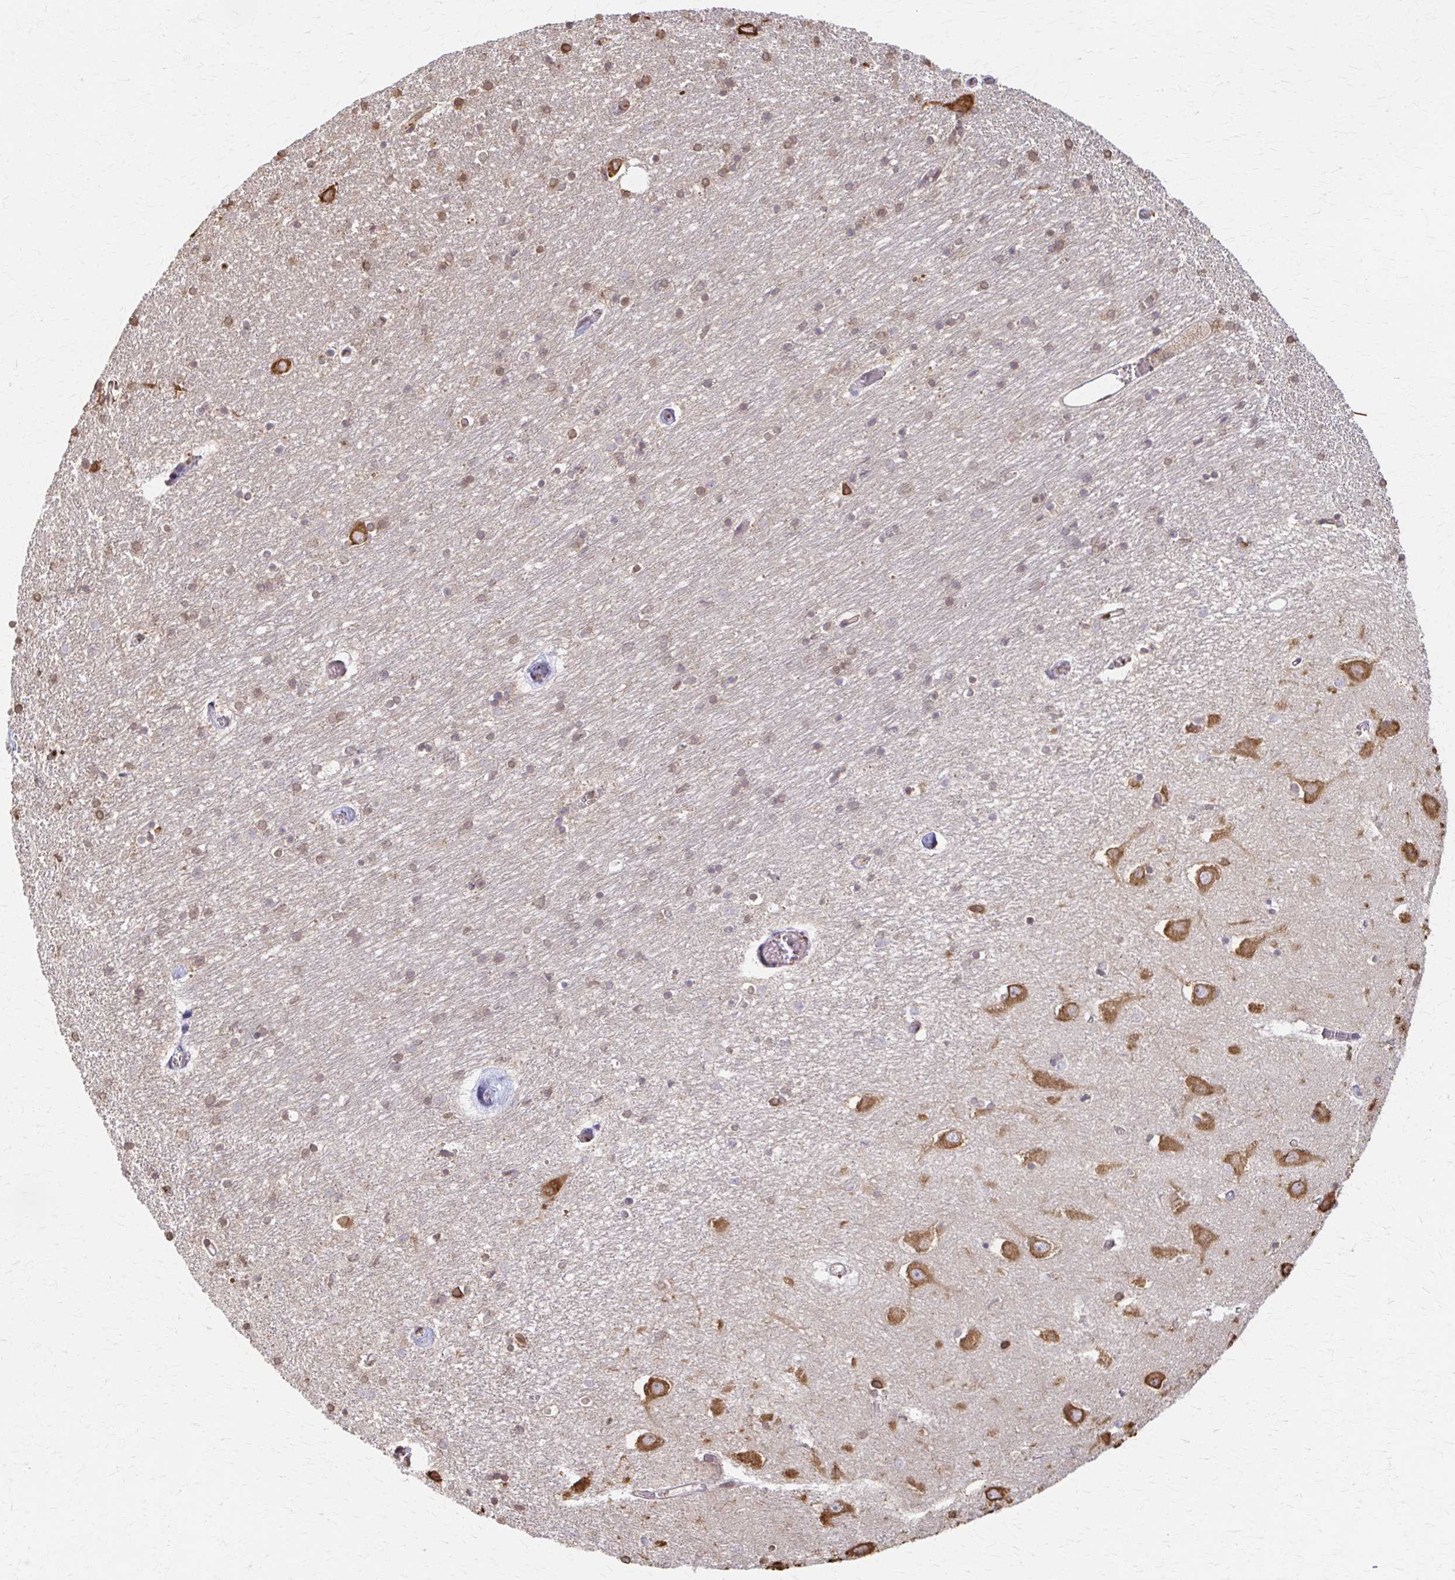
{"staining": {"intensity": "moderate", "quantity": "<25%", "location": "cytoplasmic/membranous"}, "tissue": "caudate", "cell_type": "Glial cells", "image_type": "normal", "snomed": [{"axis": "morphology", "description": "Normal tissue, NOS"}, {"axis": "topography", "description": "Lateral ventricle wall"}, {"axis": "topography", "description": "Hippocampus"}], "caption": "This micrograph demonstrates immunohistochemistry staining of normal human caudate, with low moderate cytoplasmic/membranous staining in approximately <25% of glial cells.", "gene": "ARHGAP35", "patient": {"sex": "female", "age": 63}}